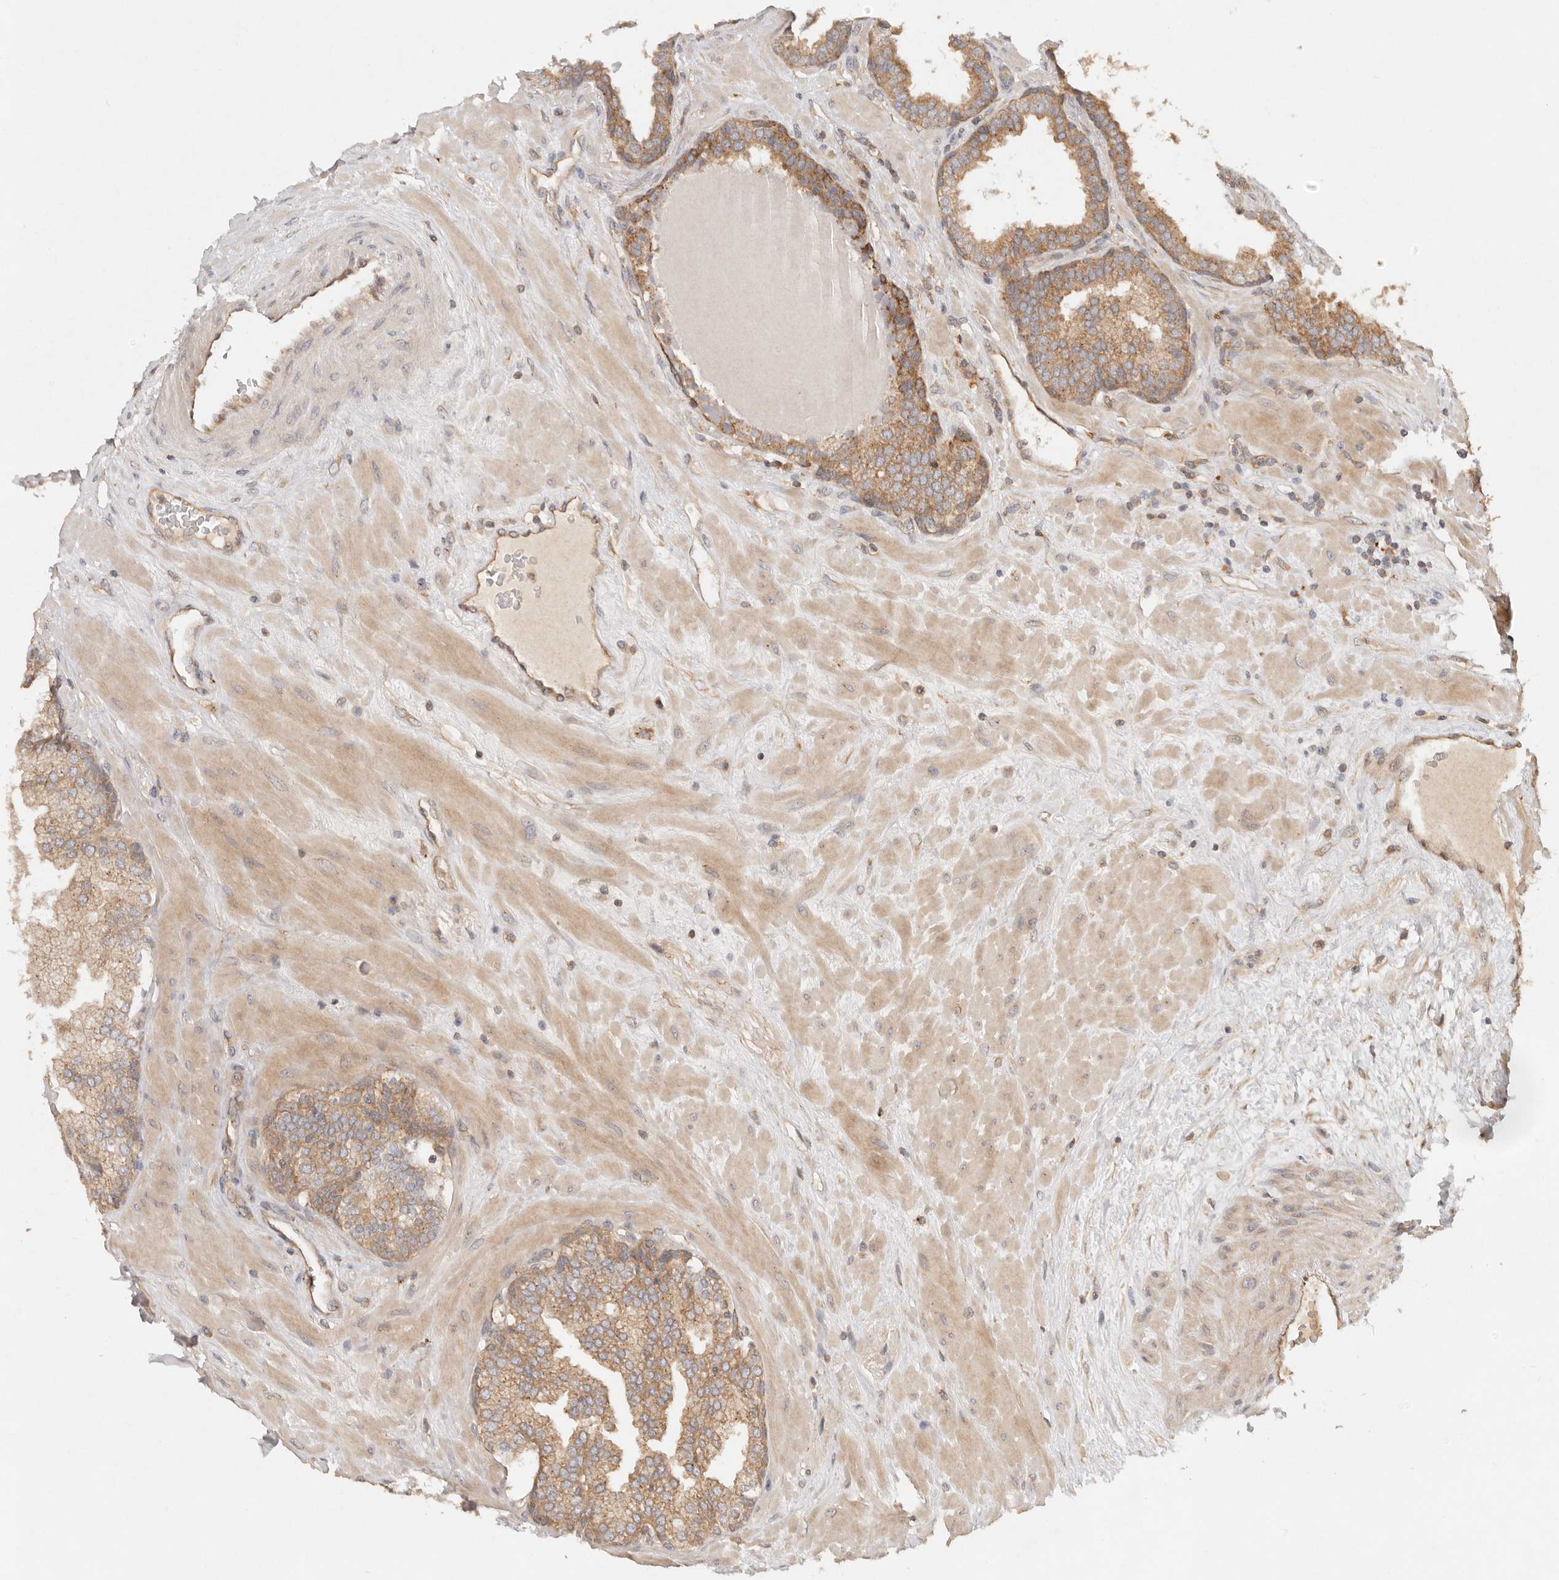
{"staining": {"intensity": "moderate", "quantity": ">75%", "location": "cytoplasmic/membranous"}, "tissue": "prostate", "cell_type": "Glandular cells", "image_type": "normal", "snomed": [{"axis": "morphology", "description": "Normal tissue, NOS"}, {"axis": "topography", "description": "Prostate"}], "caption": "Benign prostate exhibits moderate cytoplasmic/membranous staining in approximately >75% of glandular cells.", "gene": "HECTD3", "patient": {"sex": "male", "age": 51}}